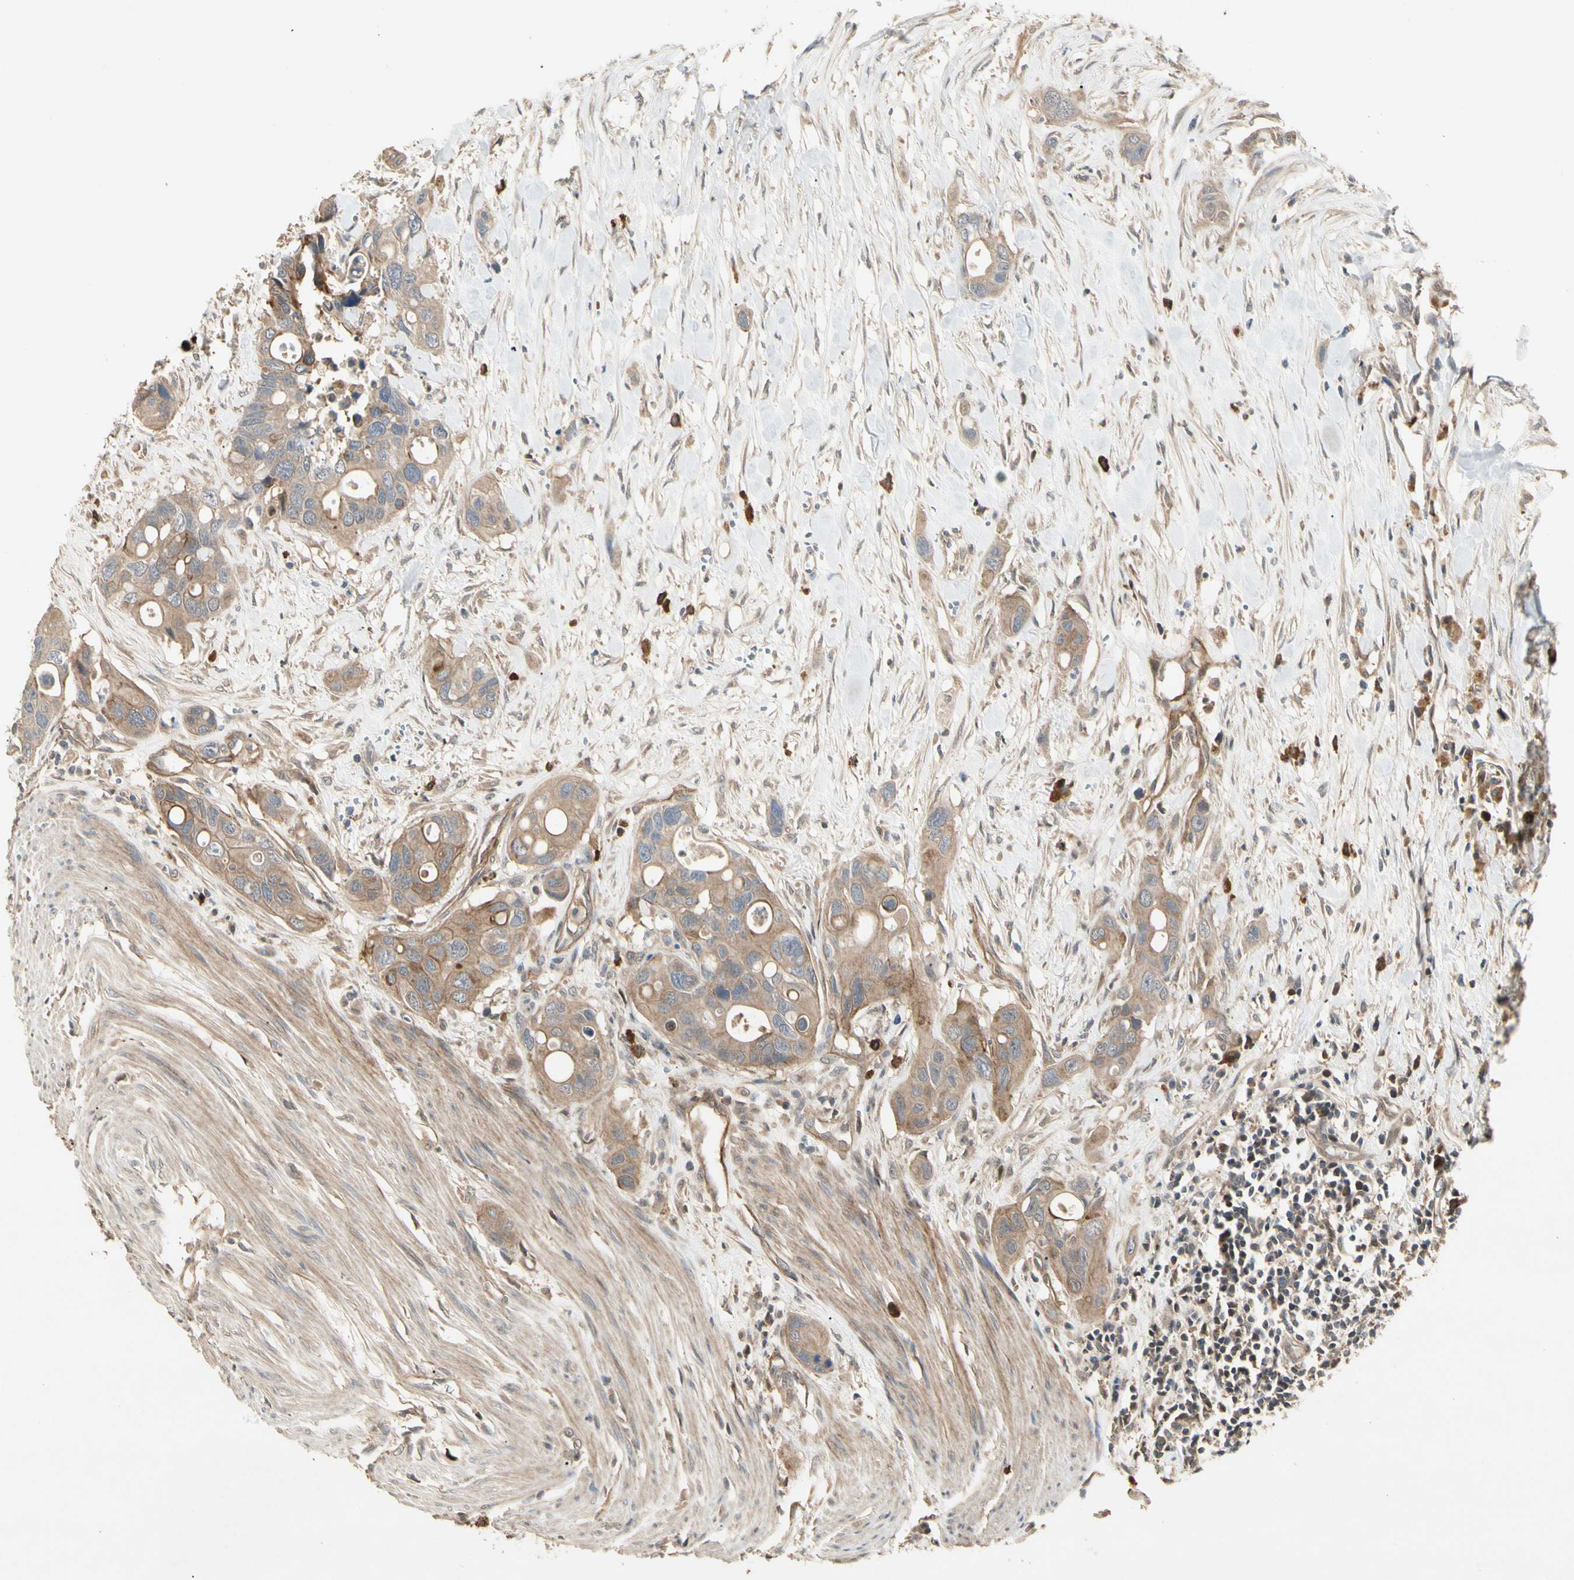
{"staining": {"intensity": "weak", "quantity": ">75%", "location": "cytoplasmic/membranous"}, "tissue": "colorectal cancer", "cell_type": "Tumor cells", "image_type": "cancer", "snomed": [{"axis": "morphology", "description": "Adenocarcinoma, NOS"}, {"axis": "topography", "description": "Colon"}], "caption": "The immunohistochemical stain labels weak cytoplasmic/membranous staining in tumor cells of adenocarcinoma (colorectal) tissue. The protein of interest is shown in brown color, while the nuclei are stained blue.", "gene": "ATG4C", "patient": {"sex": "female", "age": 57}}